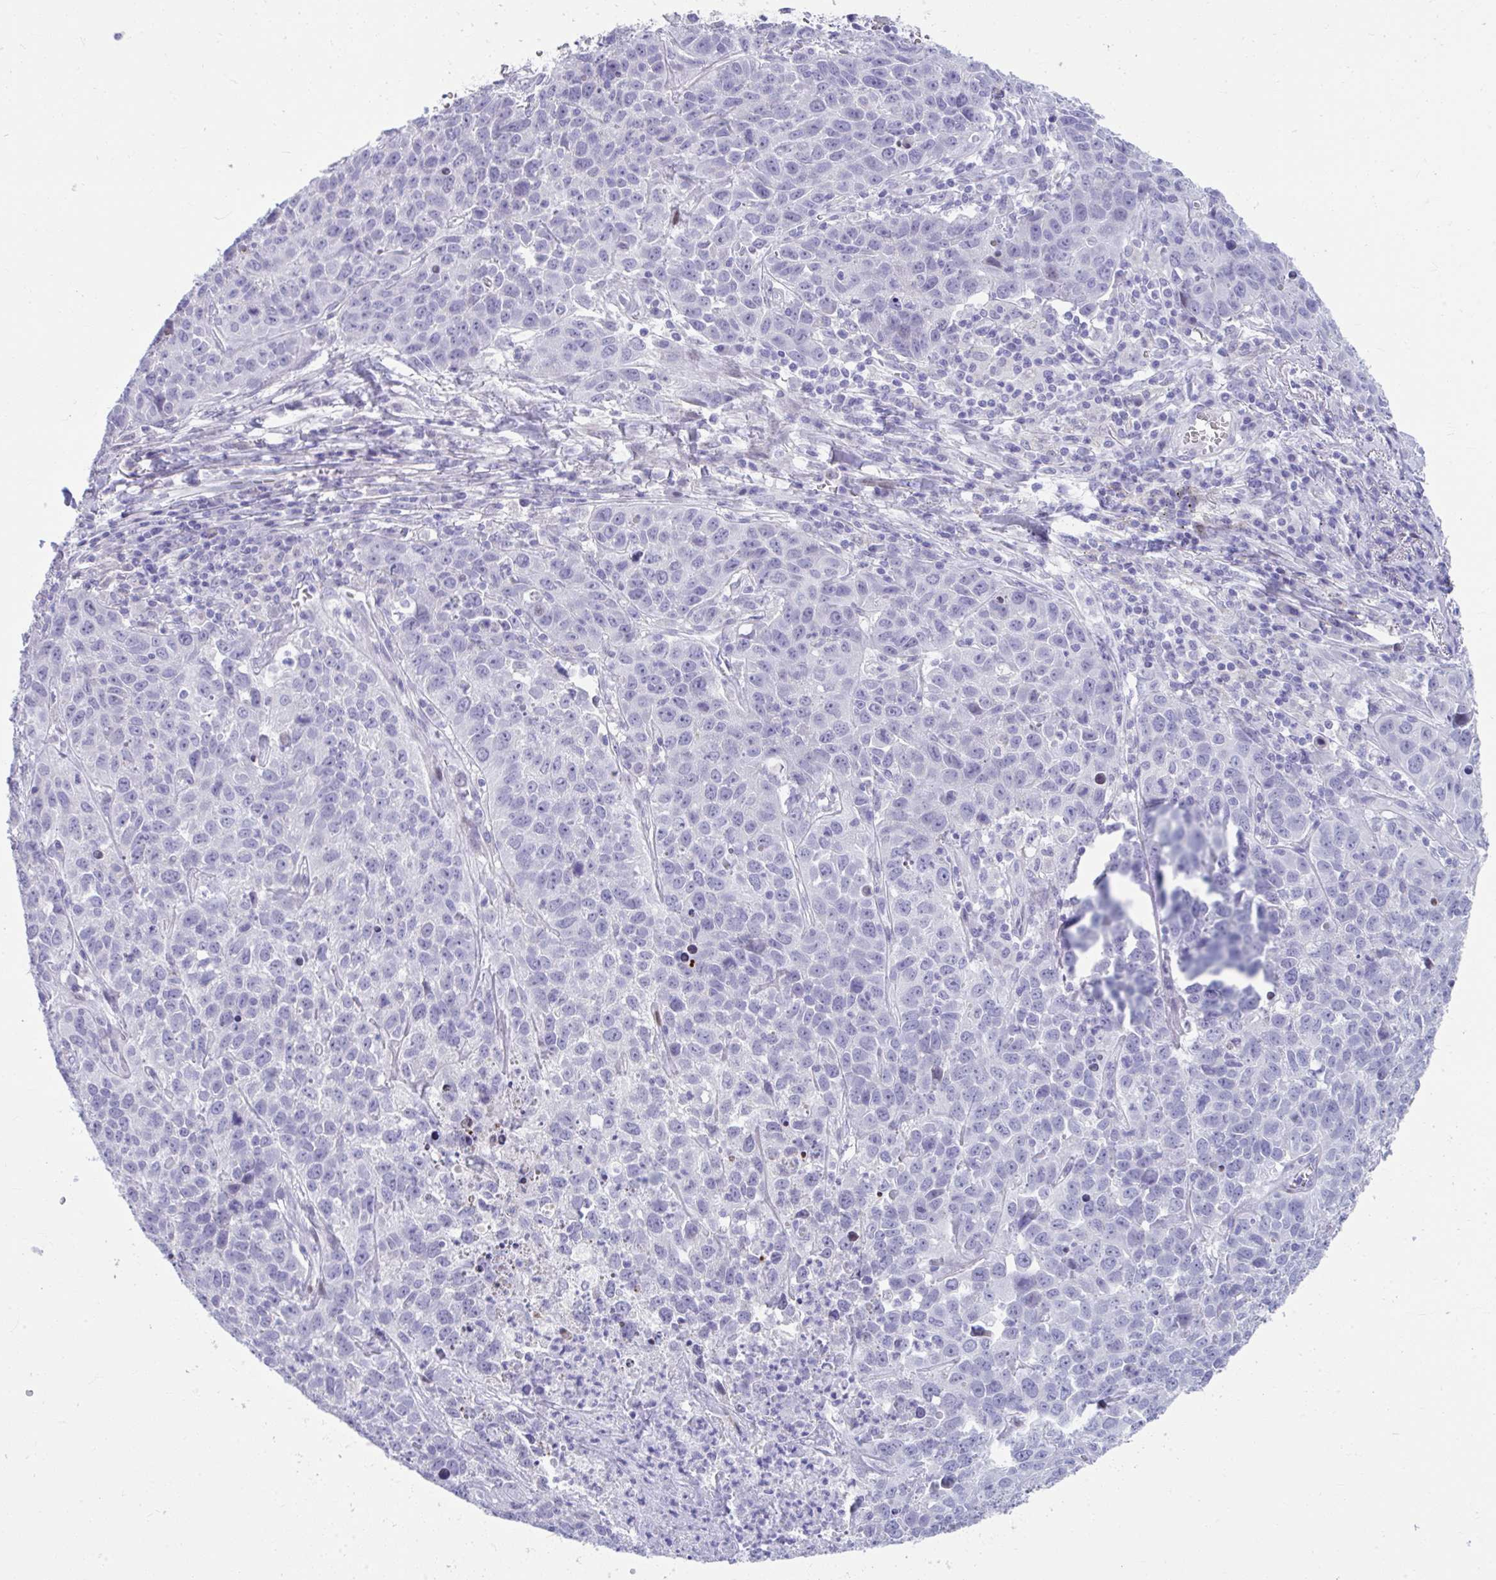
{"staining": {"intensity": "negative", "quantity": "none", "location": "none"}, "tissue": "lung cancer", "cell_type": "Tumor cells", "image_type": "cancer", "snomed": [{"axis": "morphology", "description": "Squamous cell carcinoma, NOS"}, {"axis": "topography", "description": "Lung"}], "caption": "Immunohistochemistry photomicrograph of neoplastic tissue: squamous cell carcinoma (lung) stained with DAB exhibits no significant protein positivity in tumor cells. The staining was performed using DAB (3,3'-diaminobenzidine) to visualize the protein expression in brown, while the nuclei were stained in blue with hematoxylin (Magnification: 20x).", "gene": "ISL1", "patient": {"sex": "male", "age": 76}}